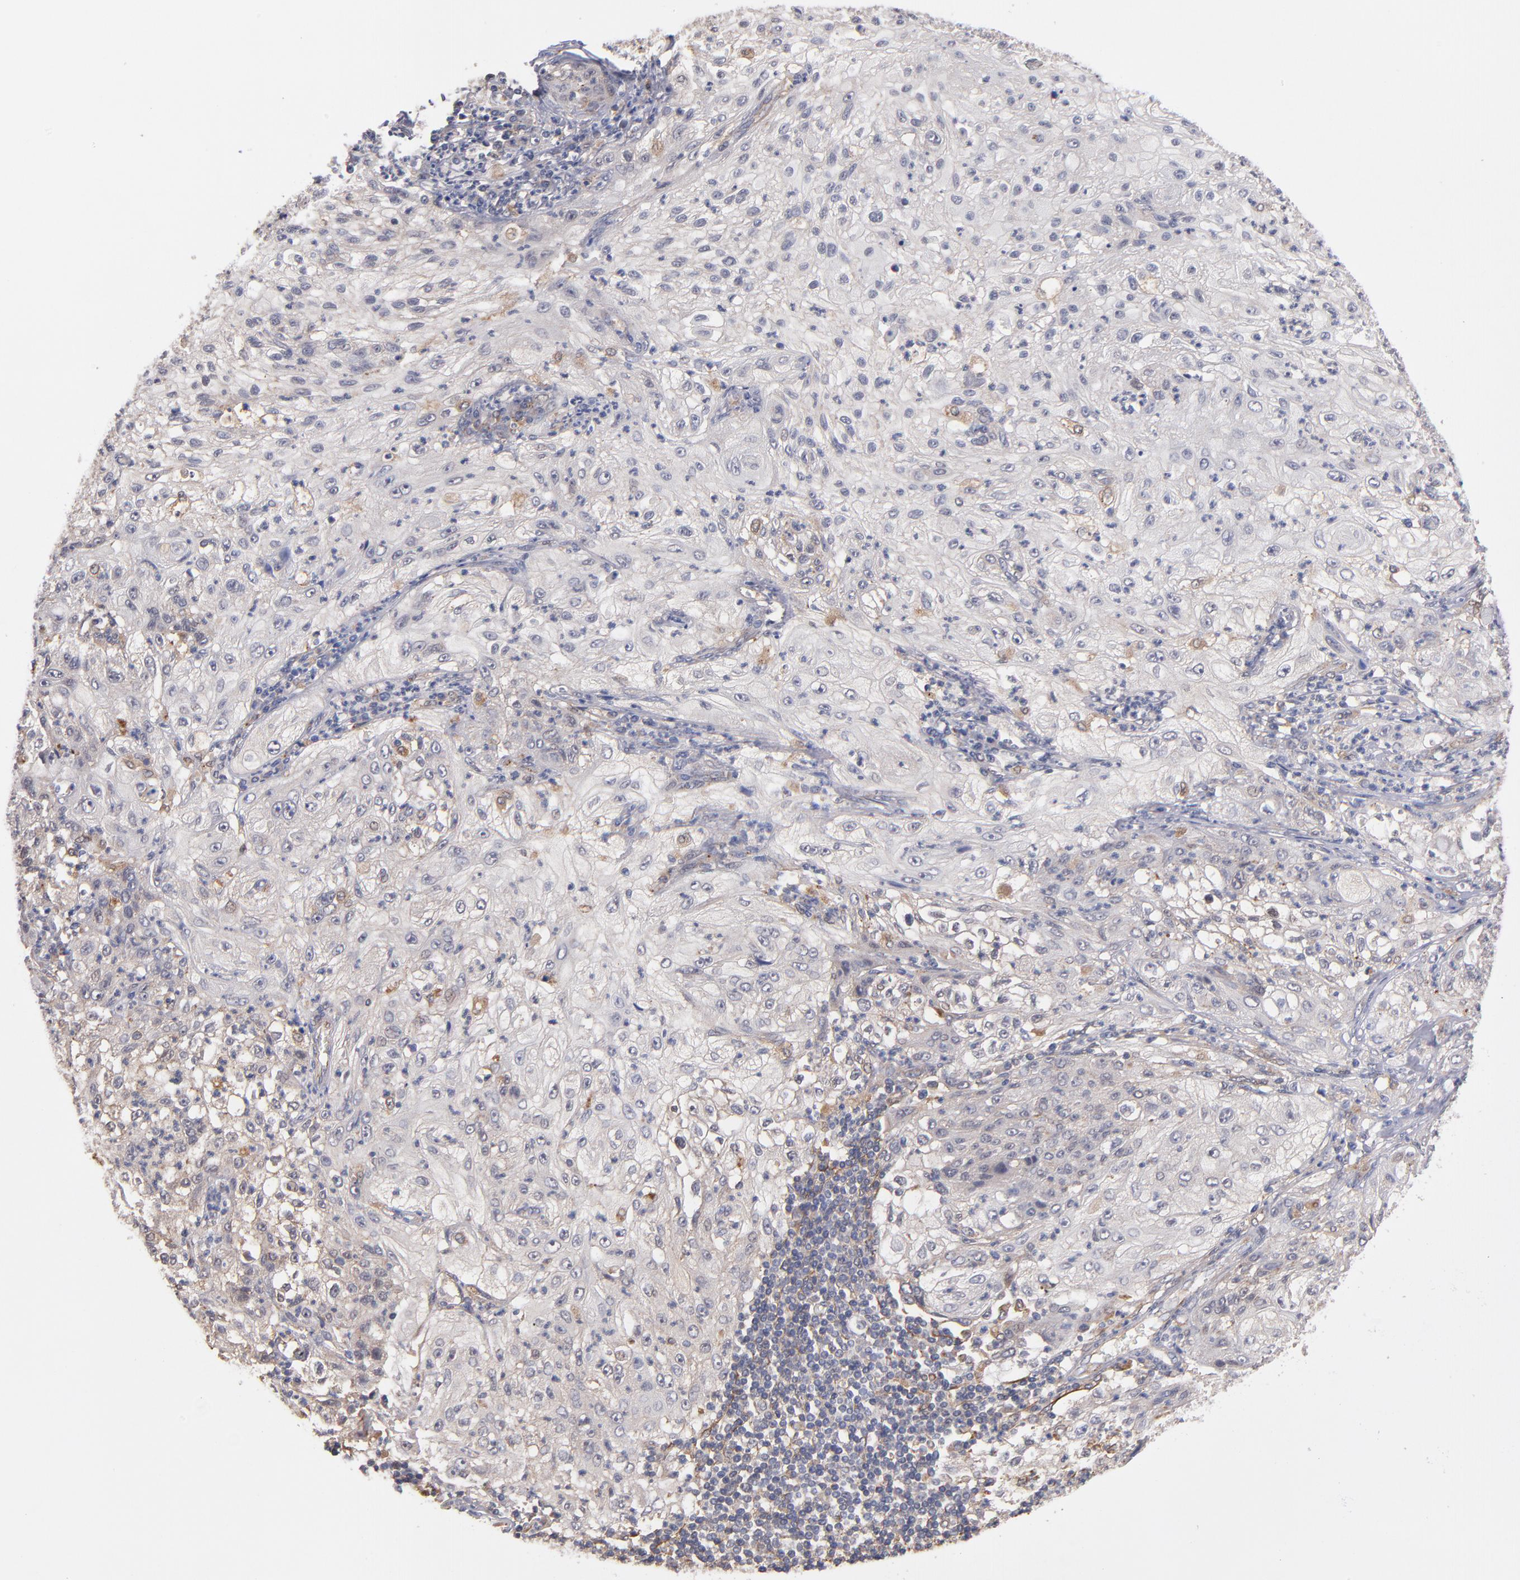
{"staining": {"intensity": "weak", "quantity": "<25%", "location": "cytoplasmic/membranous"}, "tissue": "lung cancer", "cell_type": "Tumor cells", "image_type": "cancer", "snomed": [{"axis": "morphology", "description": "Inflammation, NOS"}, {"axis": "morphology", "description": "Squamous cell carcinoma, NOS"}, {"axis": "topography", "description": "Lymph node"}, {"axis": "topography", "description": "Soft tissue"}, {"axis": "topography", "description": "Lung"}], "caption": "Tumor cells show no significant staining in squamous cell carcinoma (lung). The staining was performed using DAB to visualize the protein expression in brown, while the nuclei were stained in blue with hematoxylin (Magnification: 20x).", "gene": "GMFG", "patient": {"sex": "male", "age": 66}}